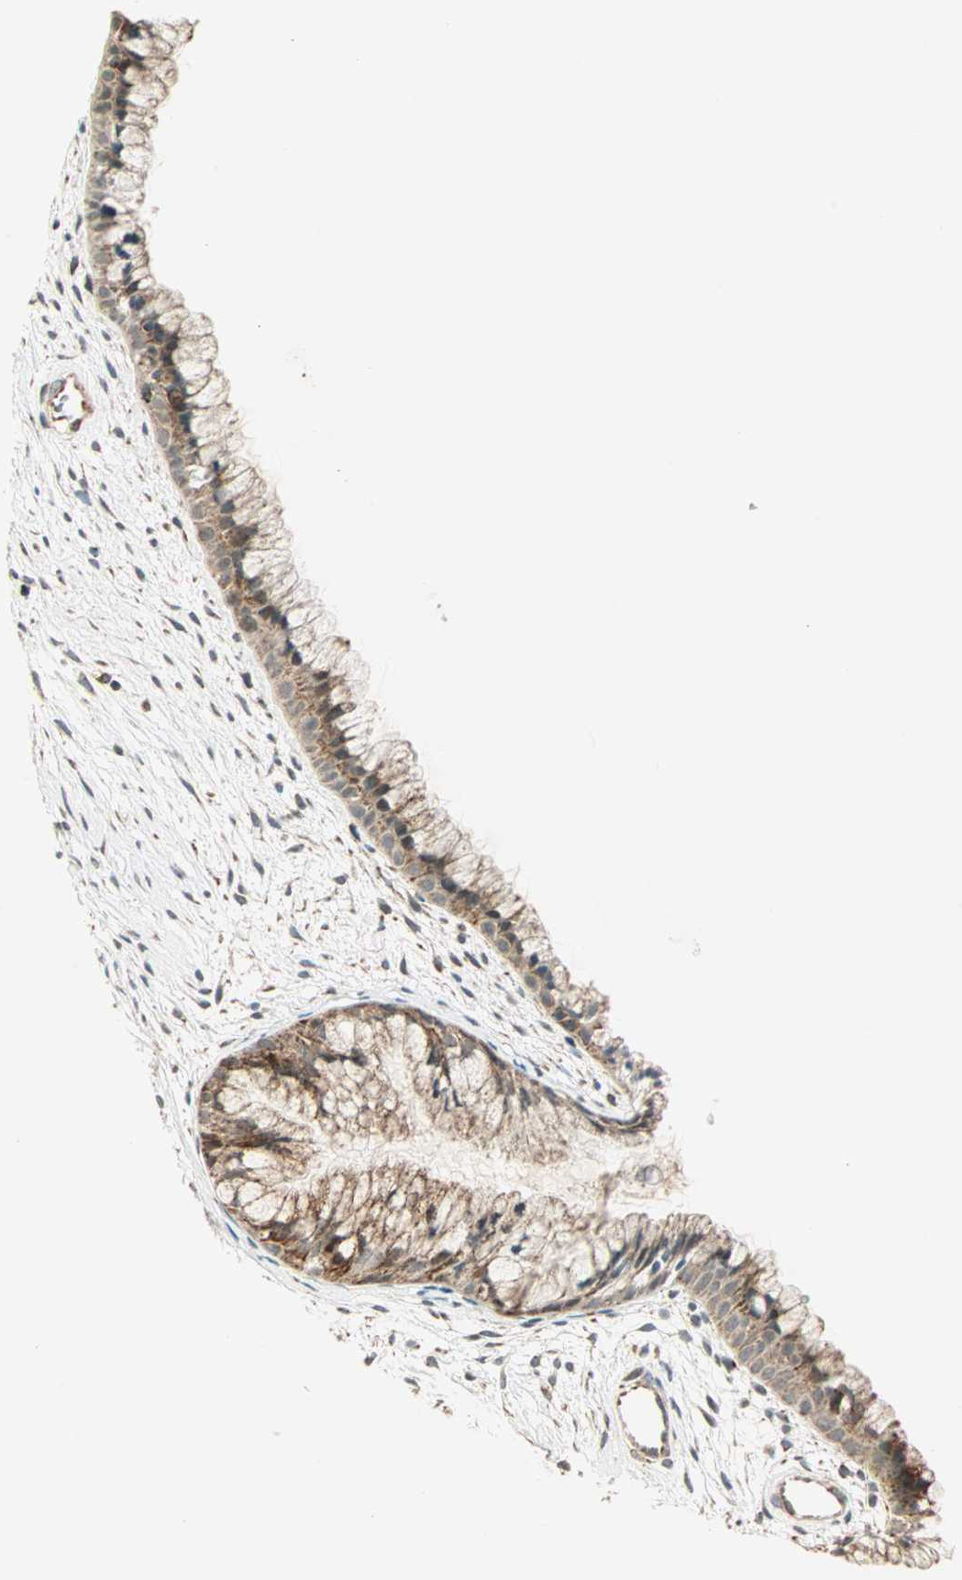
{"staining": {"intensity": "weak", "quantity": ">75%", "location": "nuclear"}, "tissue": "cervix", "cell_type": "Glandular cells", "image_type": "normal", "snomed": [{"axis": "morphology", "description": "Normal tissue, NOS"}, {"axis": "topography", "description": "Cervix"}], "caption": "A brown stain labels weak nuclear positivity of a protein in glandular cells of normal cervix.", "gene": "SPRY4", "patient": {"sex": "female", "age": 39}}